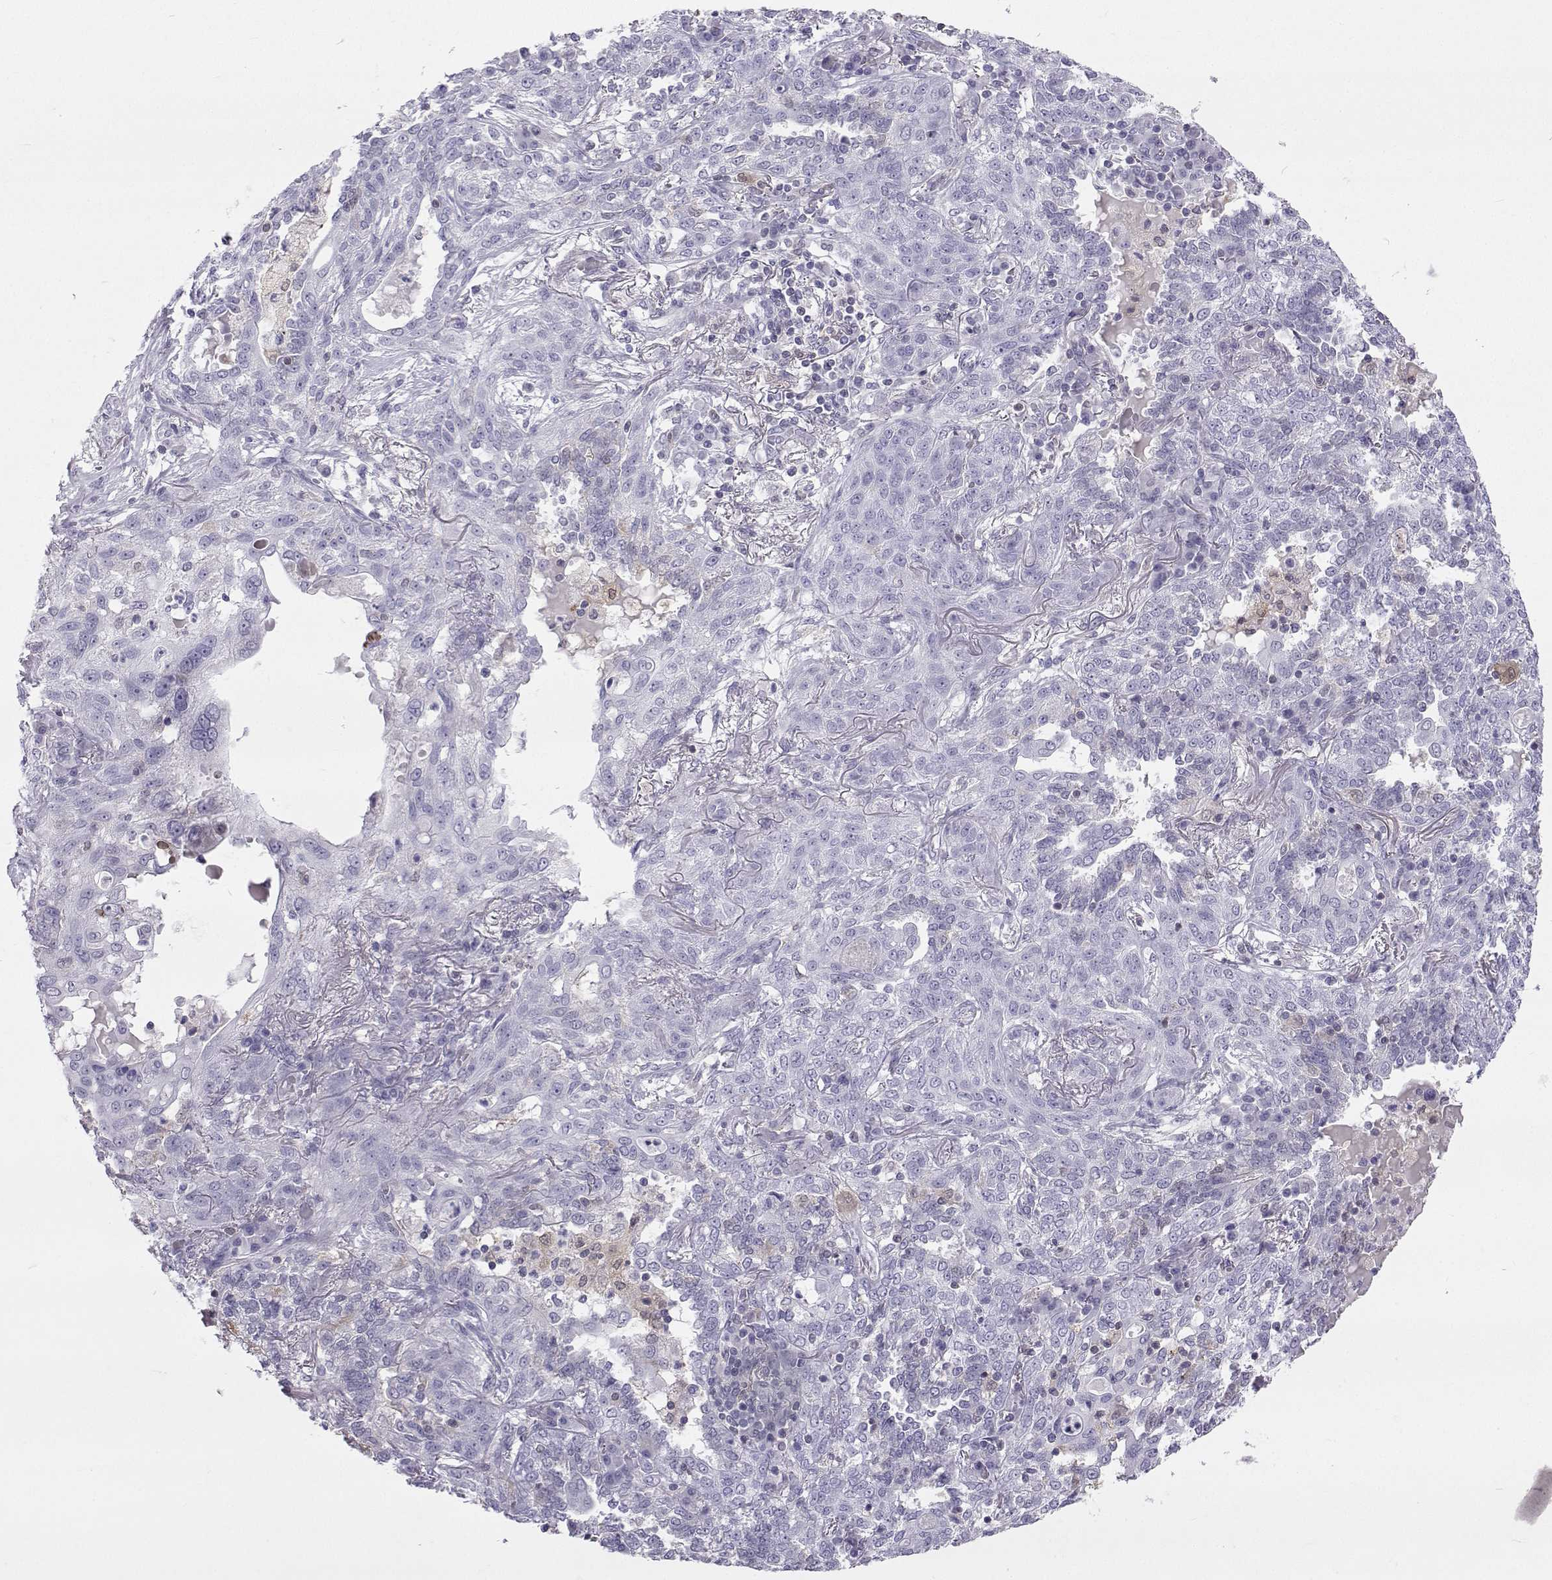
{"staining": {"intensity": "negative", "quantity": "none", "location": "none"}, "tissue": "lung cancer", "cell_type": "Tumor cells", "image_type": "cancer", "snomed": [{"axis": "morphology", "description": "Squamous cell carcinoma, NOS"}, {"axis": "topography", "description": "Lung"}], "caption": "Squamous cell carcinoma (lung) was stained to show a protein in brown. There is no significant positivity in tumor cells.", "gene": "GALM", "patient": {"sex": "female", "age": 70}}